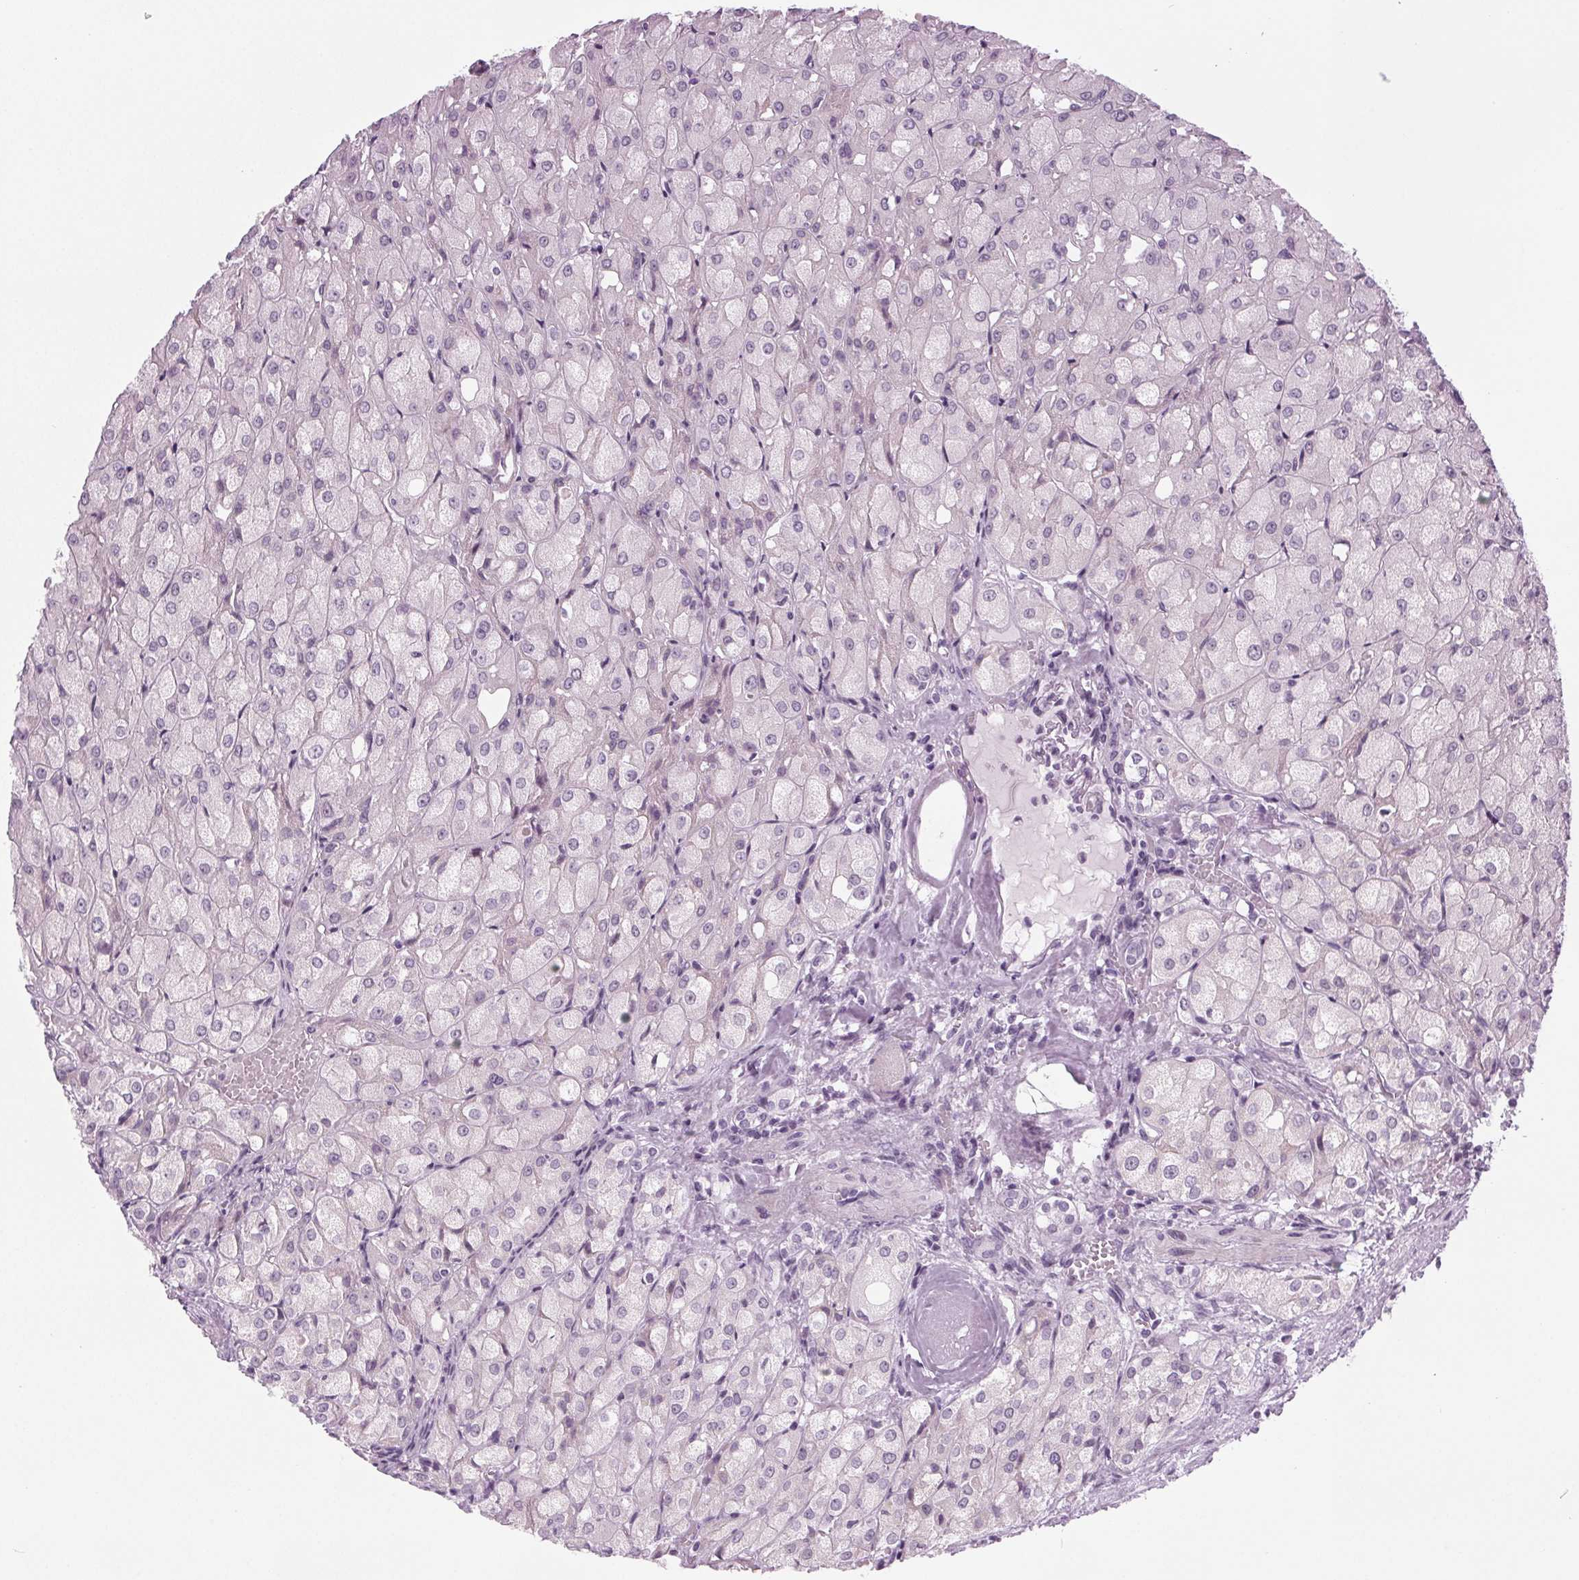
{"staining": {"intensity": "negative", "quantity": "none", "location": "none"}, "tissue": "renal cancer", "cell_type": "Tumor cells", "image_type": "cancer", "snomed": [{"axis": "morphology", "description": "Adenocarcinoma, NOS"}, {"axis": "topography", "description": "Kidney"}], "caption": "DAB (3,3'-diaminobenzidine) immunohistochemical staining of renal cancer exhibits no significant positivity in tumor cells.", "gene": "IGF2BP1", "patient": {"sex": "male", "age": 72}}